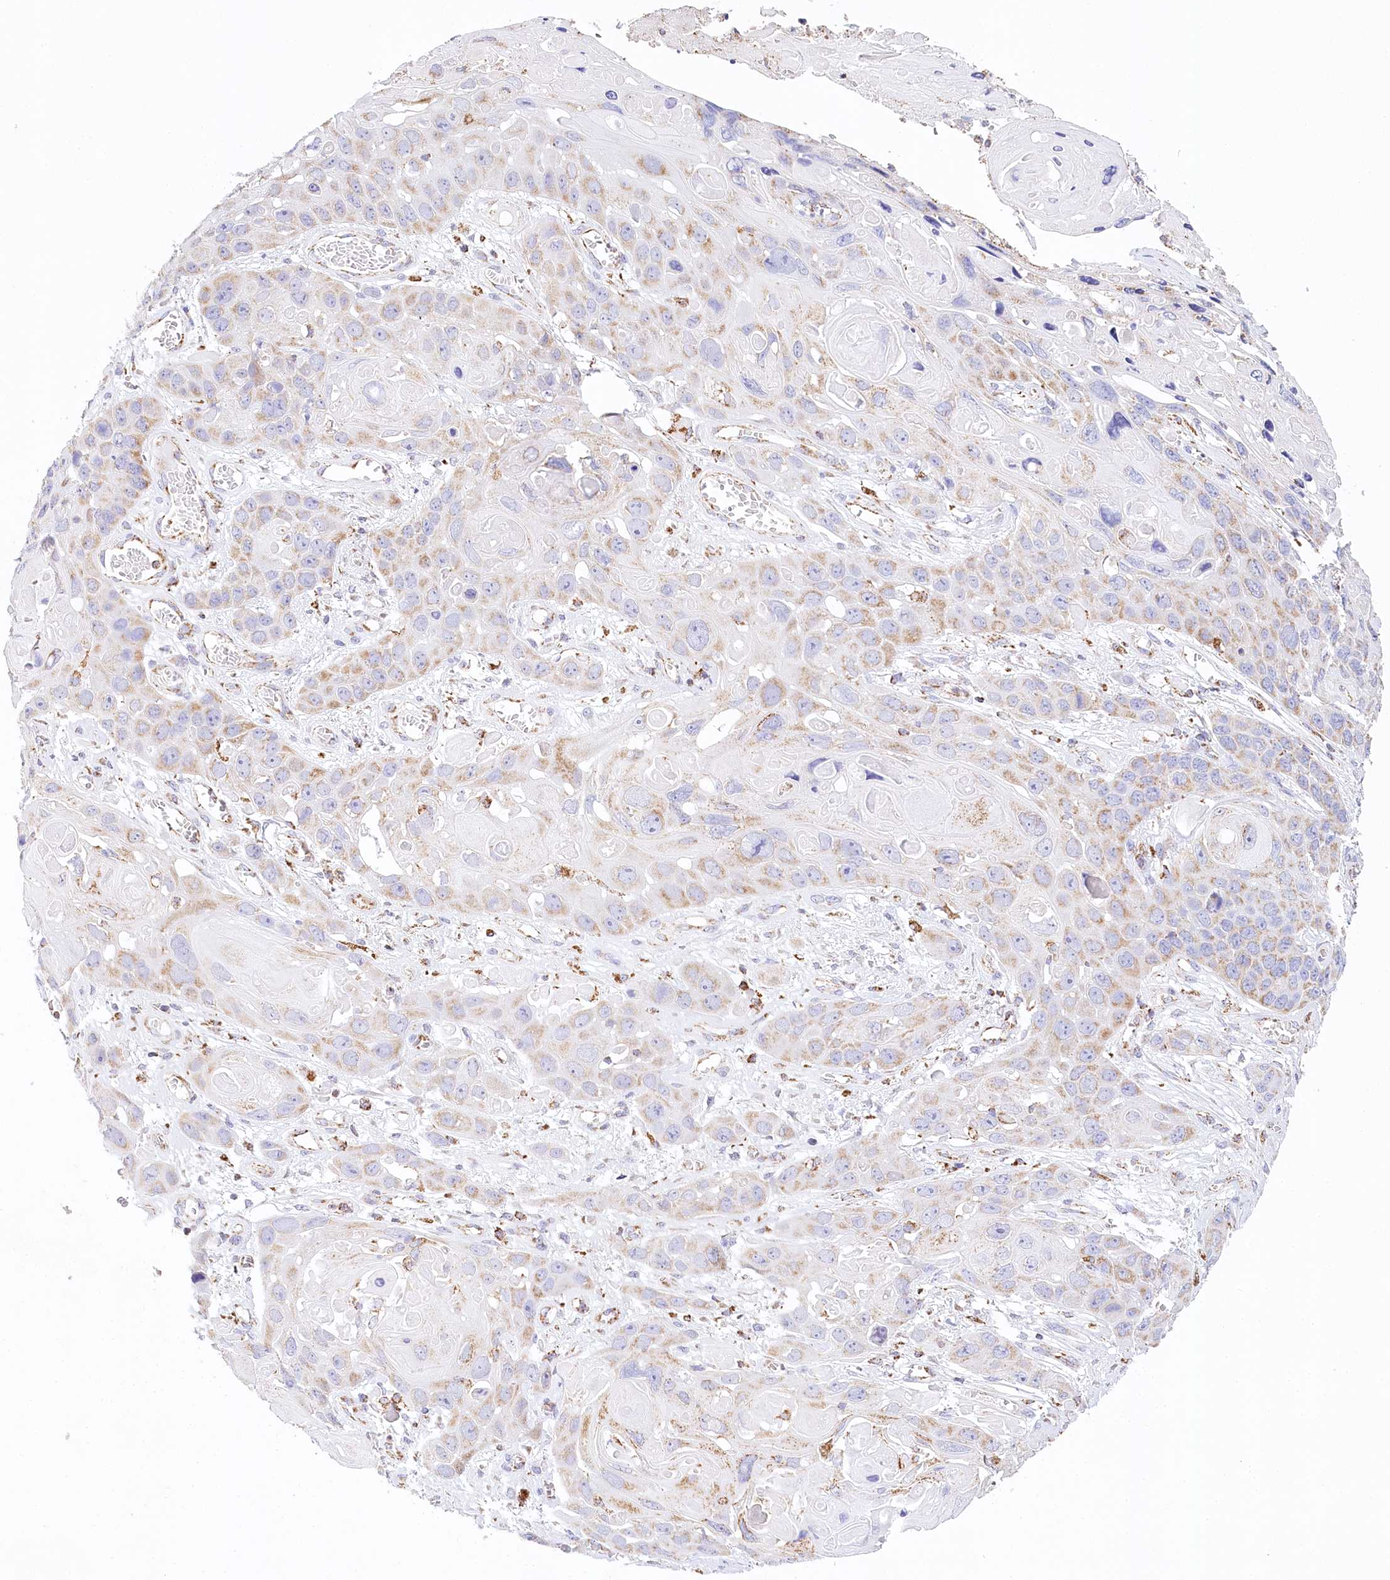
{"staining": {"intensity": "moderate", "quantity": "25%-75%", "location": "cytoplasmic/membranous"}, "tissue": "skin cancer", "cell_type": "Tumor cells", "image_type": "cancer", "snomed": [{"axis": "morphology", "description": "Squamous cell carcinoma, NOS"}, {"axis": "topography", "description": "Skin"}], "caption": "Protein expression analysis of skin squamous cell carcinoma exhibits moderate cytoplasmic/membranous staining in about 25%-75% of tumor cells.", "gene": "LSS", "patient": {"sex": "male", "age": 55}}